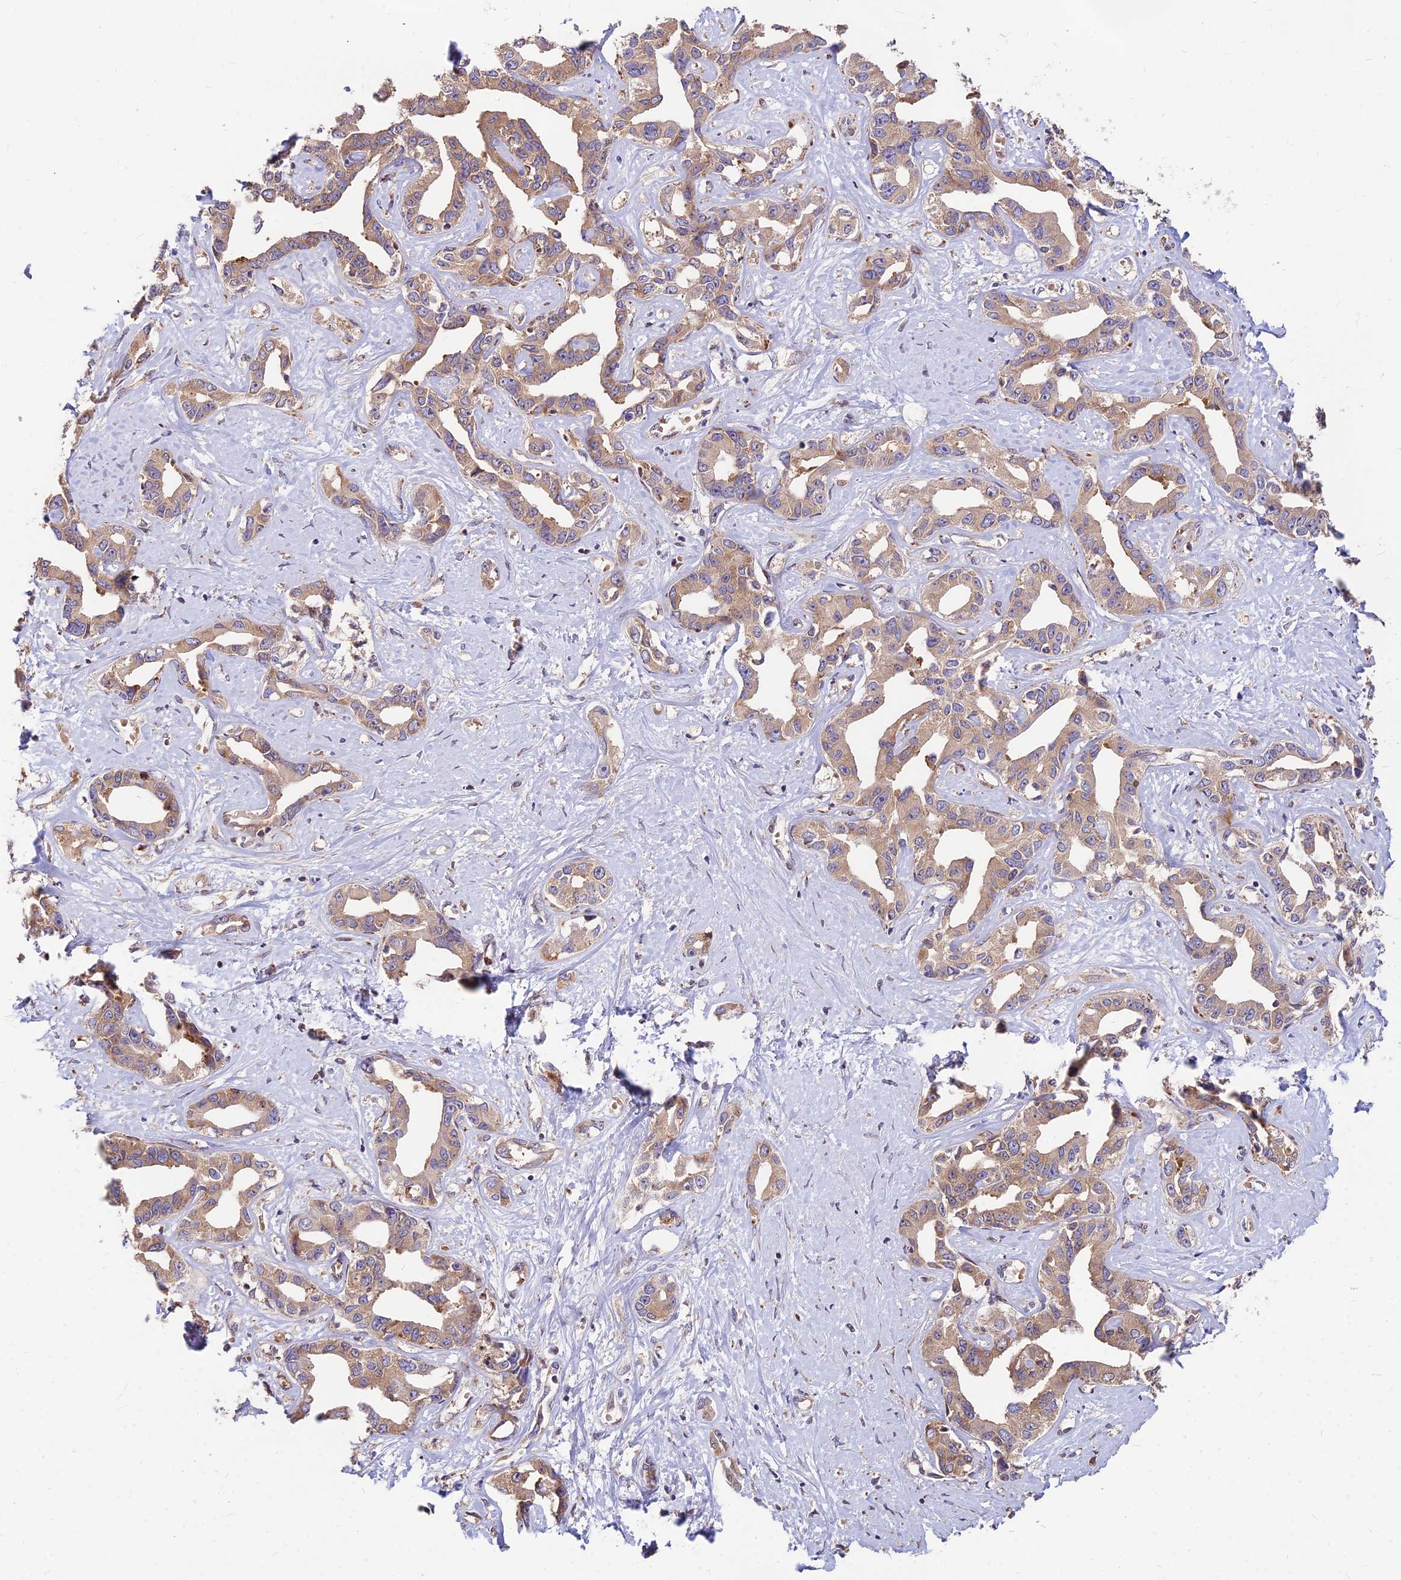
{"staining": {"intensity": "weak", "quantity": ">75%", "location": "cytoplasmic/membranous"}, "tissue": "liver cancer", "cell_type": "Tumor cells", "image_type": "cancer", "snomed": [{"axis": "morphology", "description": "Cholangiocarcinoma"}, {"axis": "topography", "description": "Liver"}], "caption": "Immunohistochemistry (IHC) (DAB) staining of liver cancer shows weak cytoplasmic/membranous protein staining in approximately >75% of tumor cells.", "gene": "CCT6B", "patient": {"sex": "male", "age": 59}}